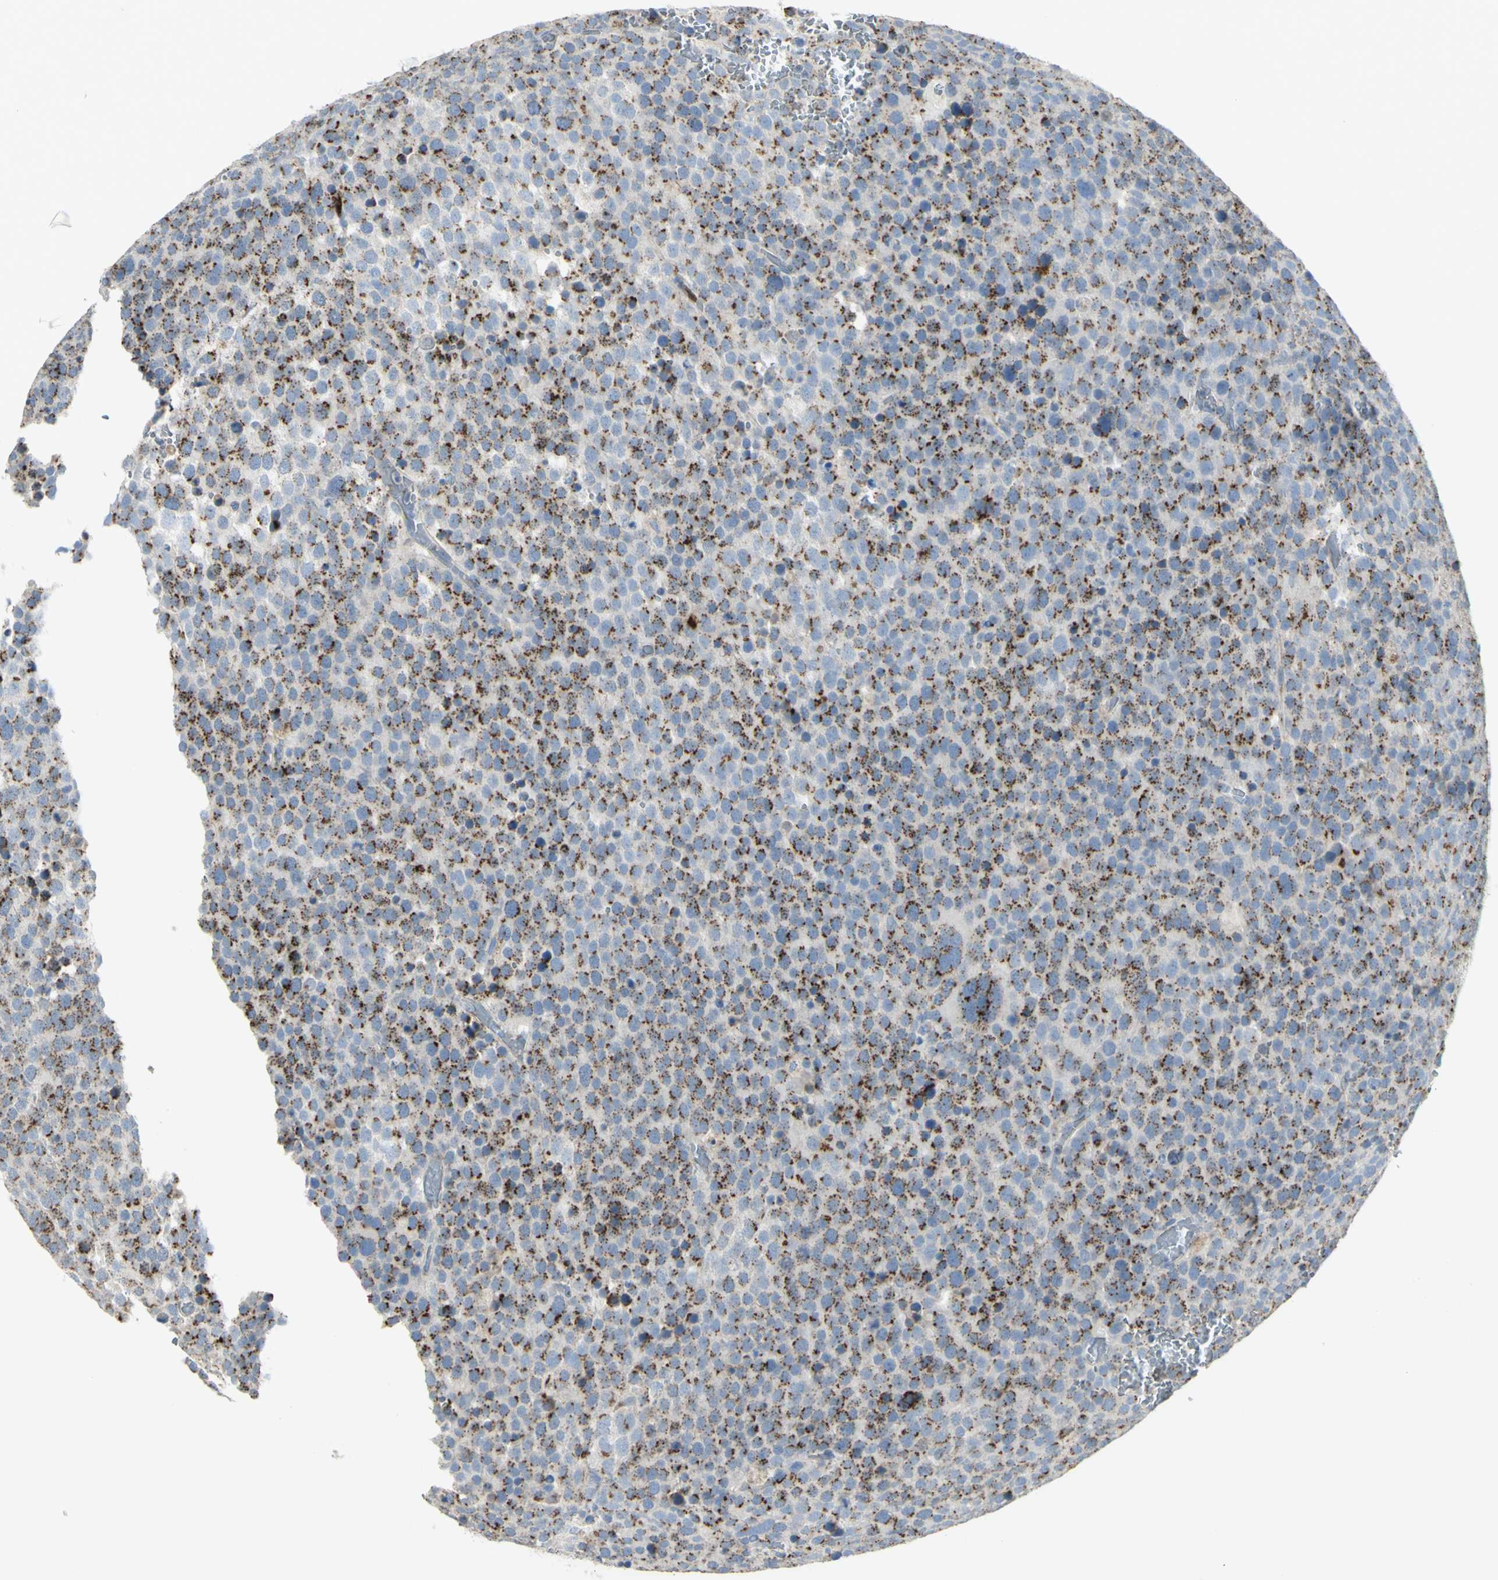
{"staining": {"intensity": "moderate", "quantity": "25%-75%", "location": "cytoplasmic/membranous"}, "tissue": "testis cancer", "cell_type": "Tumor cells", "image_type": "cancer", "snomed": [{"axis": "morphology", "description": "Seminoma, NOS"}, {"axis": "topography", "description": "Testis"}], "caption": "Protein staining by immunohistochemistry (IHC) displays moderate cytoplasmic/membranous staining in approximately 25%-75% of tumor cells in seminoma (testis).", "gene": "B4GALT3", "patient": {"sex": "male", "age": 71}}